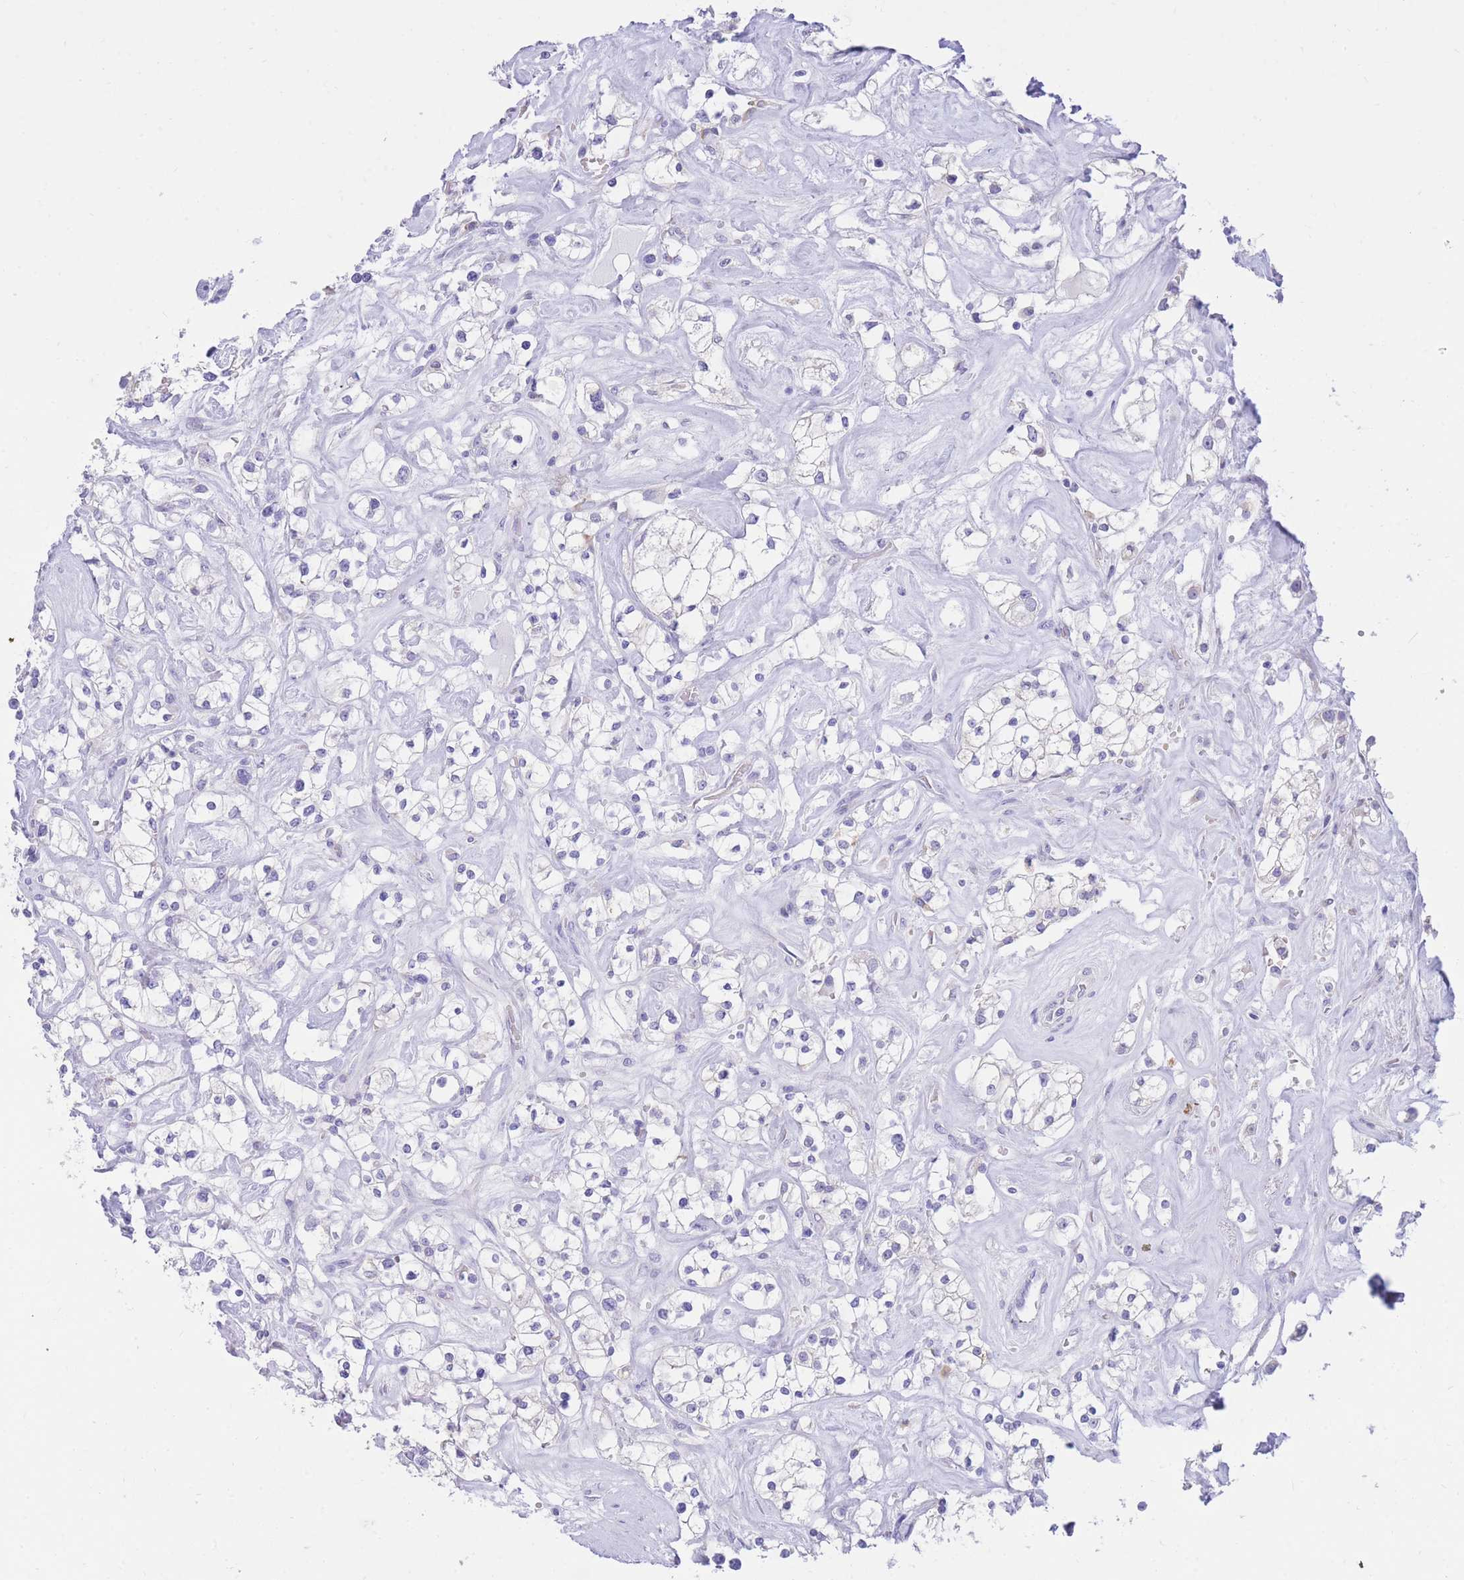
{"staining": {"intensity": "negative", "quantity": "none", "location": "none"}, "tissue": "renal cancer", "cell_type": "Tumor cells", "image_type": "cancer", "snomed": [{"axis": "morphology", "description": "Adenocarcinoma, NOS"}, {"axis": "topography", "description": "Kidney"}], "caption": "IHC micrograph of human adenocarcinoma (renal) stained for a protein (brown), which demonstrates no positivity in tumor cells.", "gene": "SSUH2", "patient": {"sex": "male", "age": 77}}